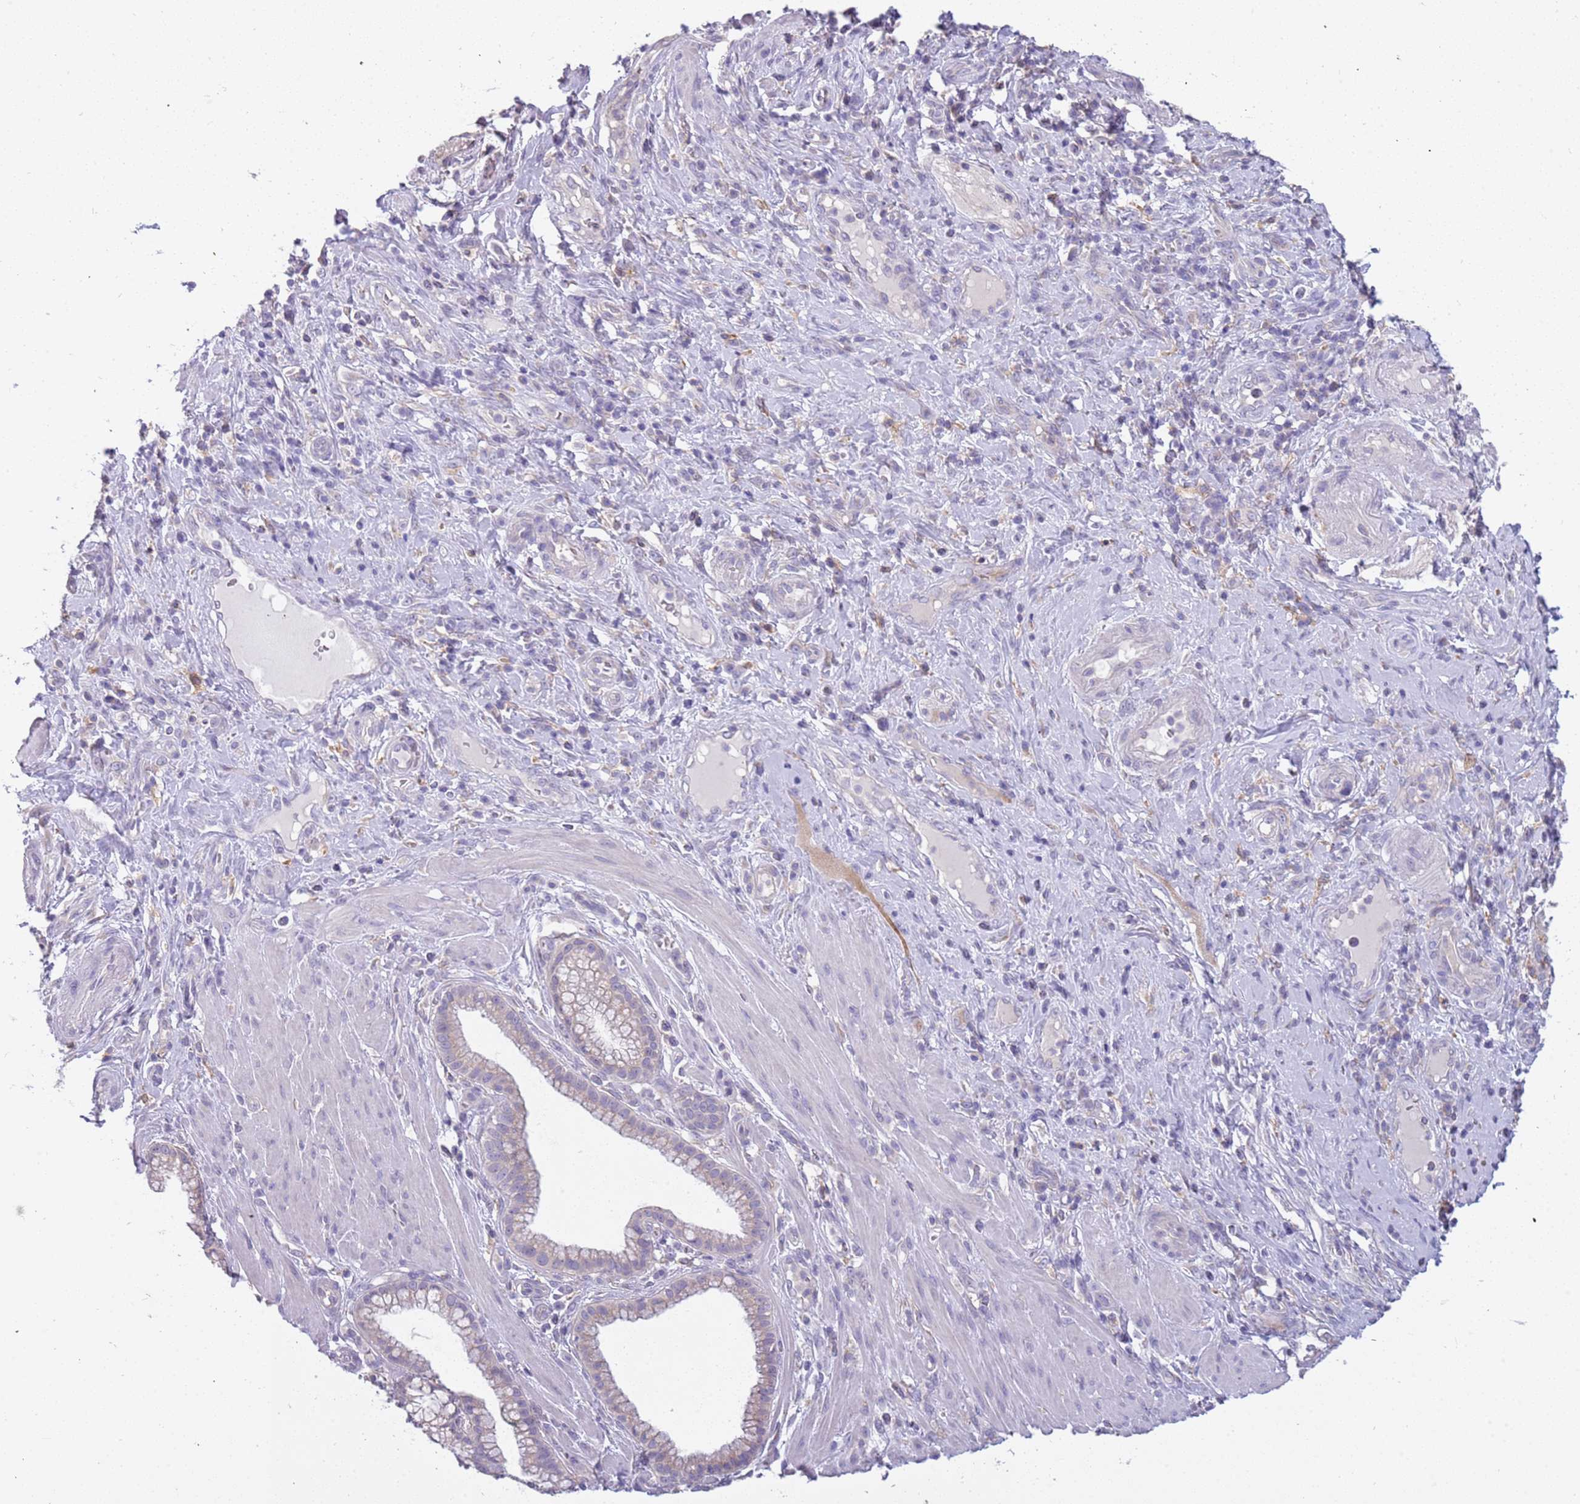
{"staining": {"intensity": "weak", "quantity": "<25%", "location": "cytoplasmic/membranous"}, "tissue": "pancreatic cancer", "cell_type": "Tumor cells", "image_type": "cancer", "snomed": [{"axis": "morphology", "description": "Adenocarcinoma, NOS"}, {"axis": "topography", "description": "Pancreas"}], "caption": "Immunohistochemistry of adenocarcinoma (pancreatic) demonstrates no staining in tumor cells. (Immunohistochemistry (ihc), brightfield microscopy, high magnification).", "gene": "RHCG", "patient": {"sex": "male", "age": 72}}